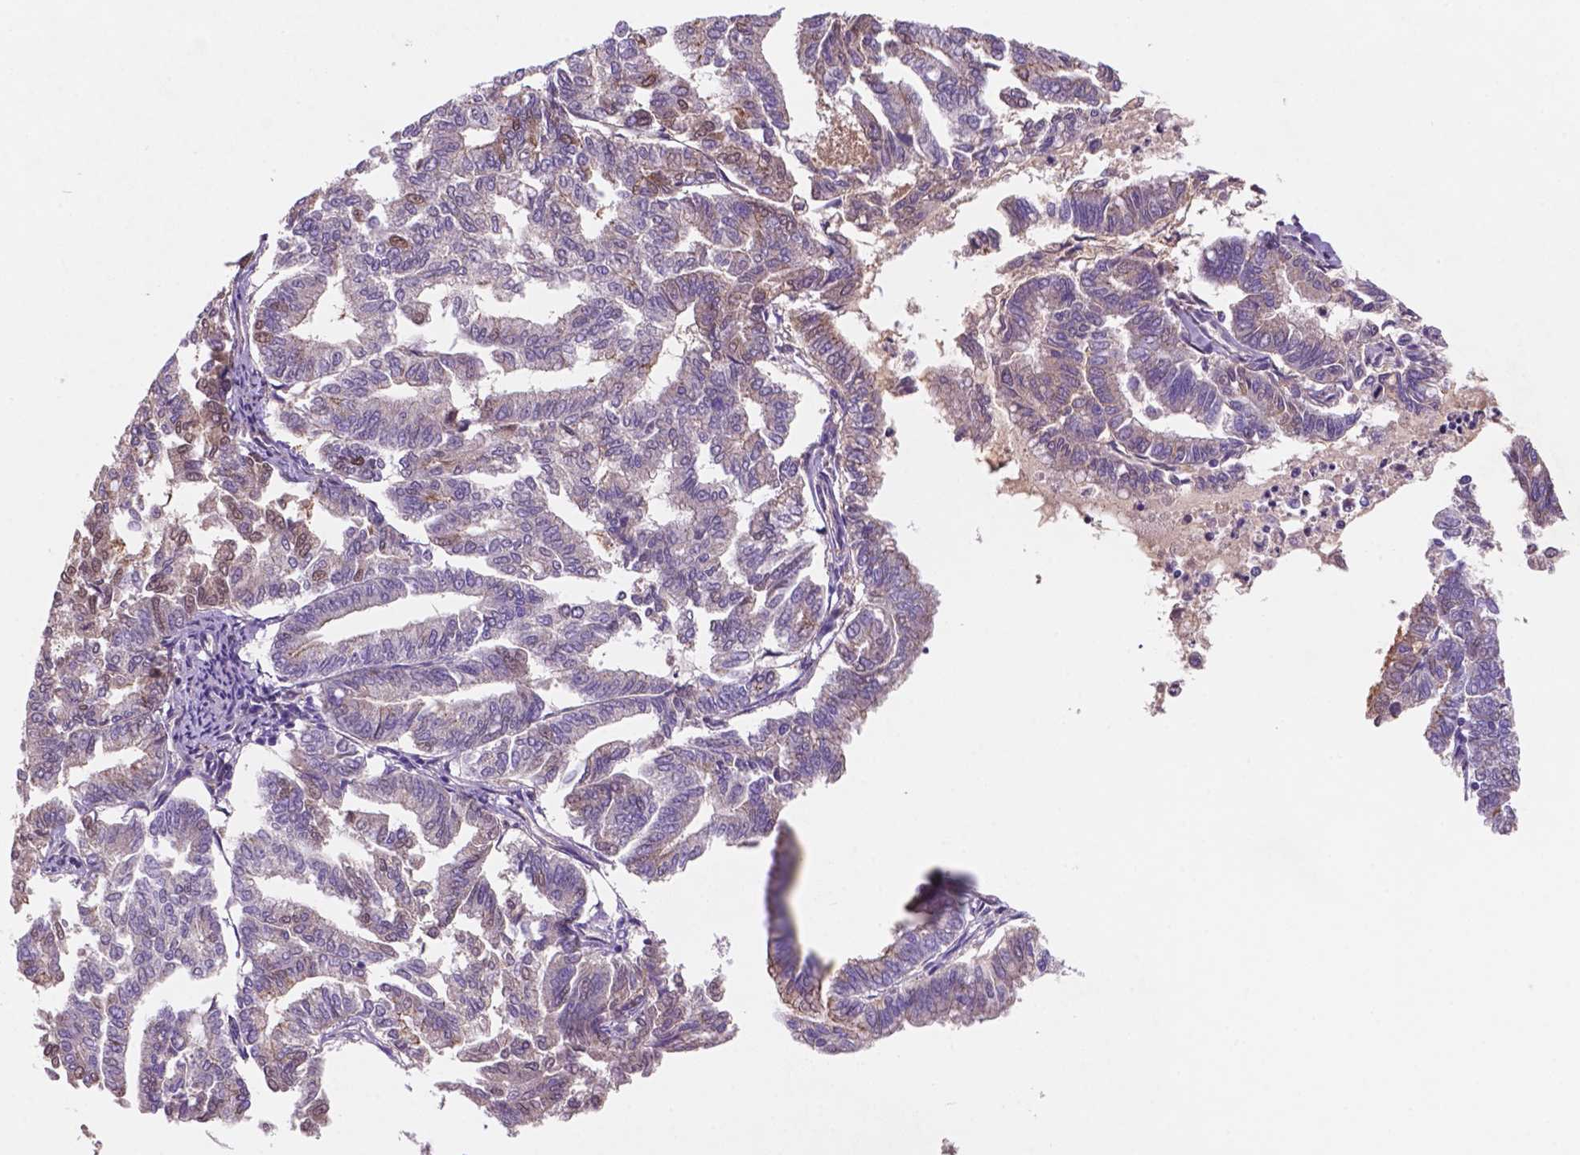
{"staining": {"intensity": "weak", "quantity": "<25%", "location": "cytoplasmic/membranous"}, "tissue": "endometrial cancer", "cell_type": "Tumor cells", "image_type": "cancer", "snomed": [{"axis": "morphology", "description": "Adenocarcinoma, NOS"}, {"axis": "topography", "description": "Endometrium"}], "caption": "This is an immunohistochemistry (IHC) image of human endometrial cancer. There is no positivity in tumor cells.", "gene": "MKRN2OS", "patient": {"sex": "female", "age": 79}}